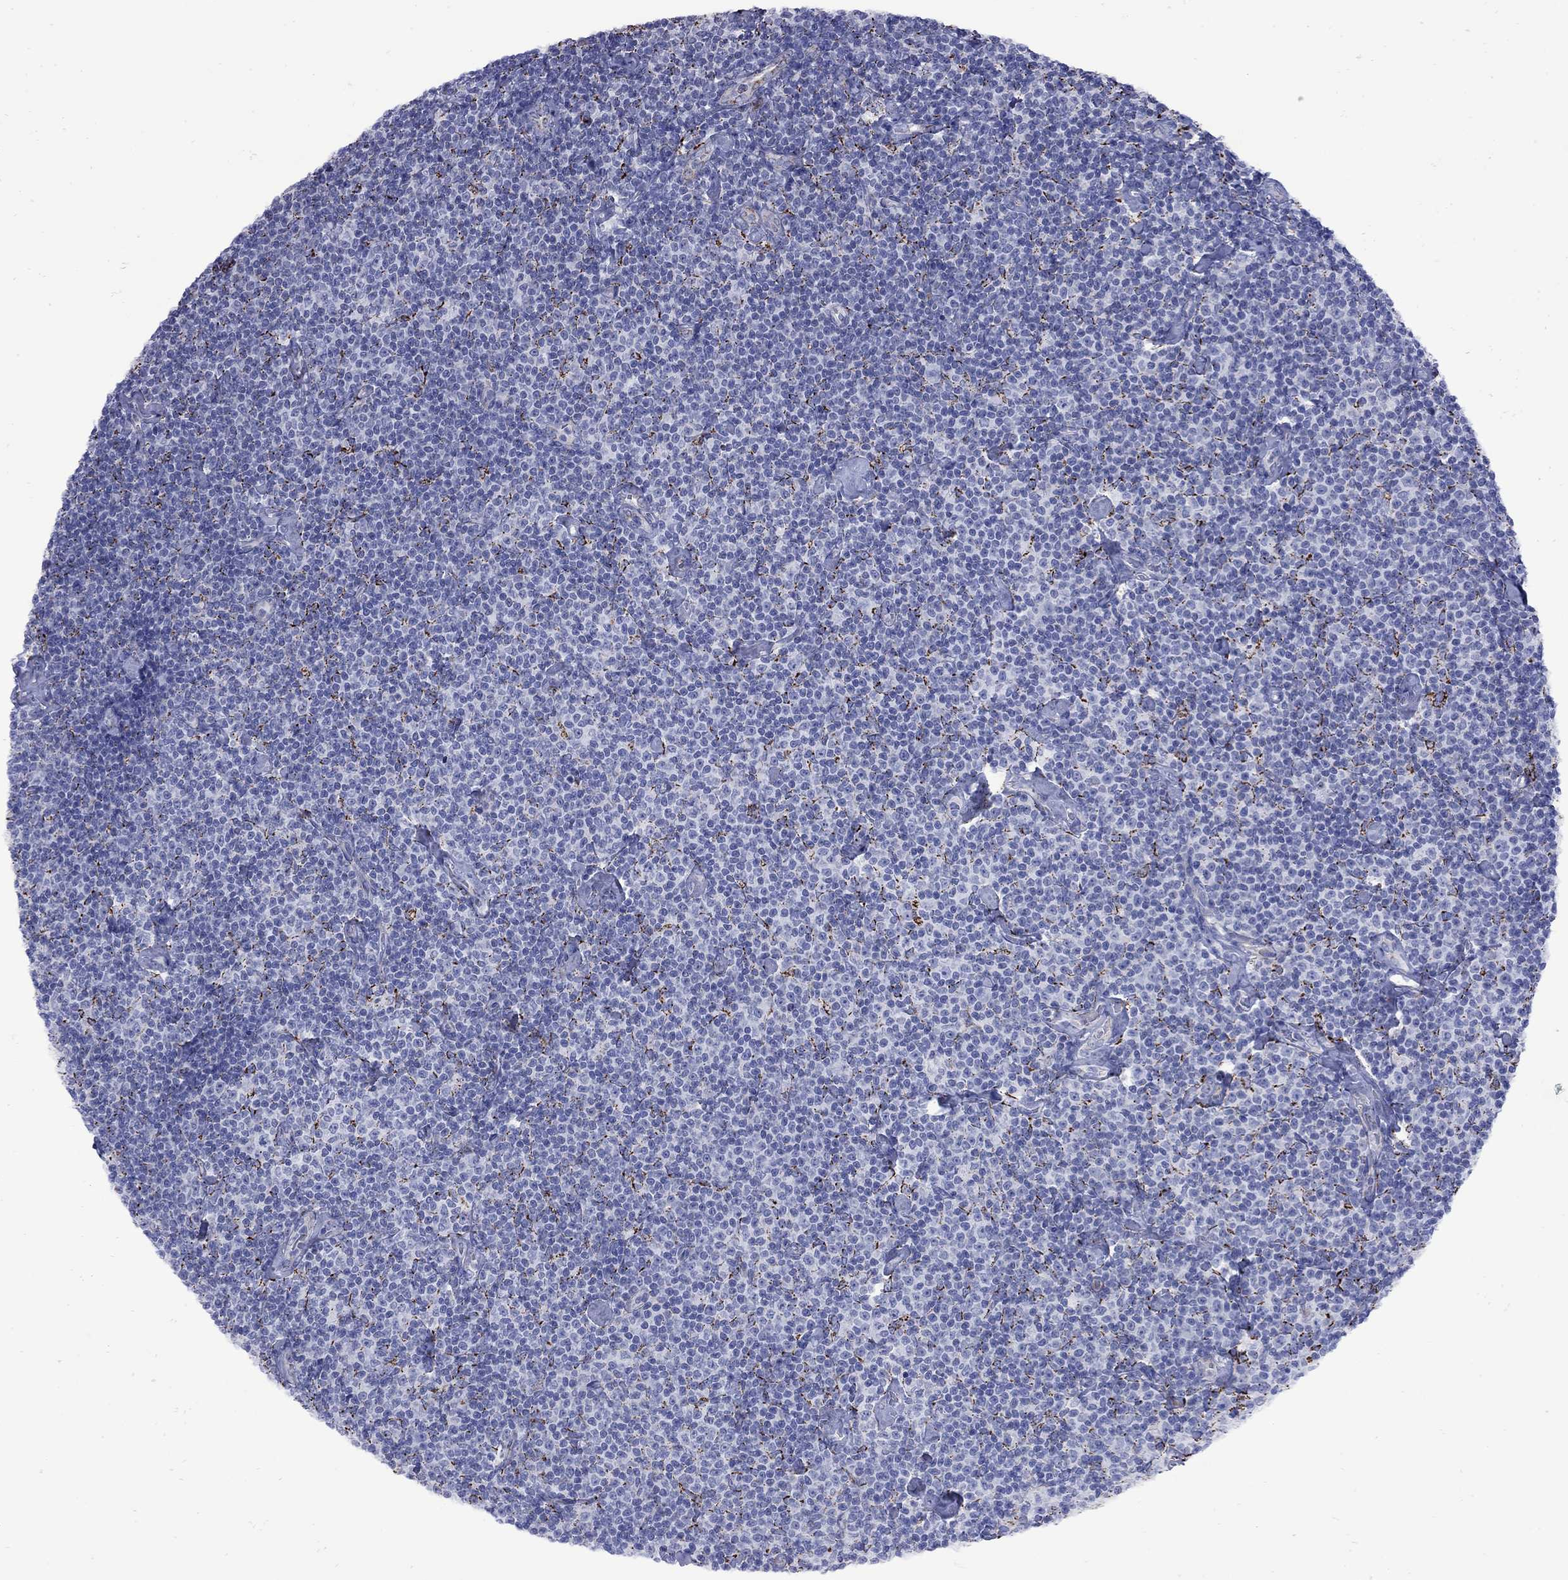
{"staining": {"intensity": "negative", "quantity": "none", "location": "none"}, "tissue": "lymphoma", "cell_type": "Tumor cells", "image_type": "cancer", "snomed": [{"axis": "morphology", "description": "Malignant lymphoma, non-Hodgkin's type, Low grade"}, {"axis": "topography", "description": "Lymph node"}], "caption": "Immunohistochemical staining of lymphoma demonstrates no significant staining in tumor cells.", "gene": "SESTD1", "patient": {"sex": "male", "age": 81}}